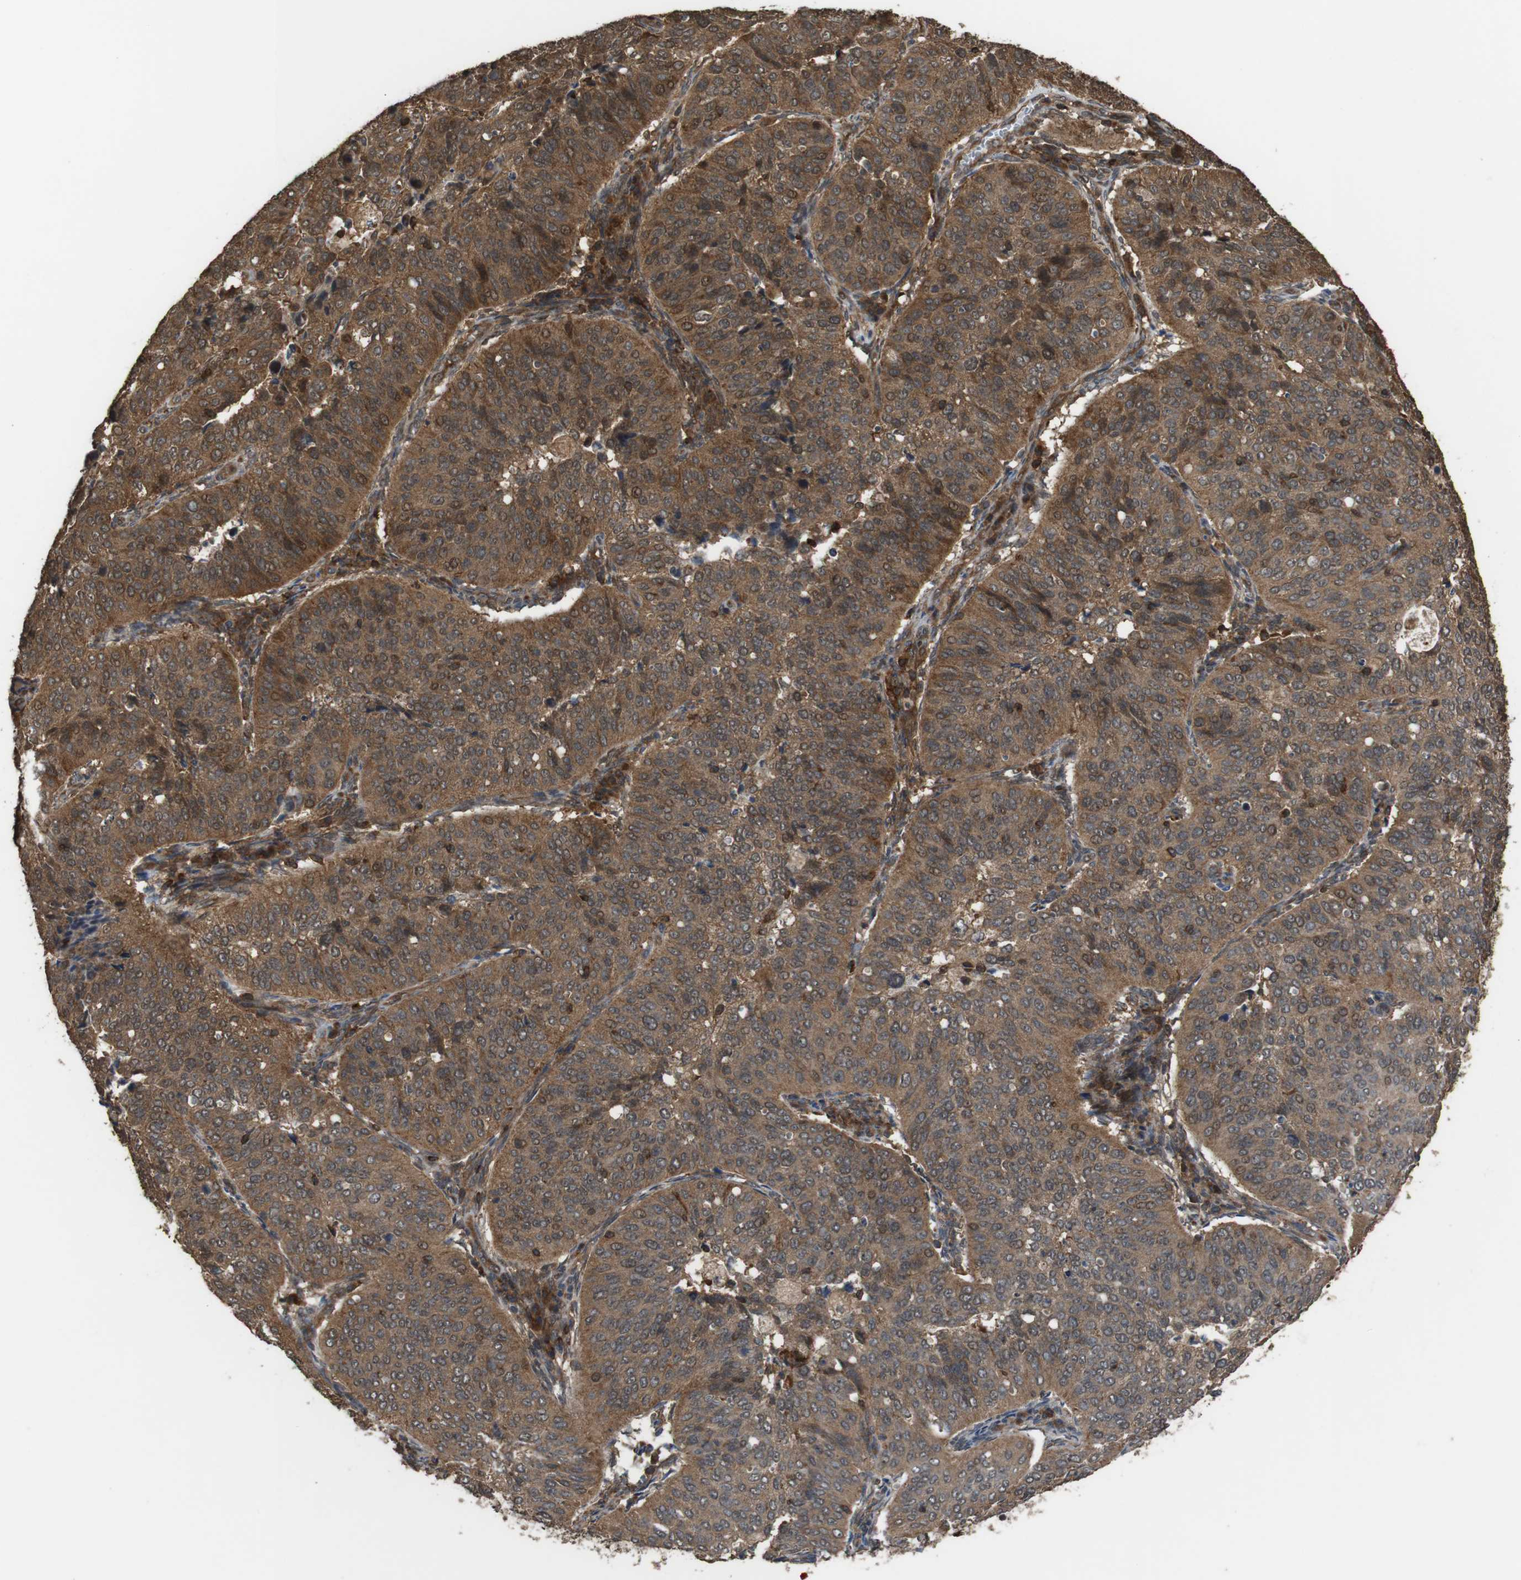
{"staining": {"intensity": "moderate", "quantity": ">75%", "location": "cytoplasmic/membranous"}, "tissue": "cervical cancer", "cell_type": "Tumor cells", "image_type": "cancer", "snomed": [{"axis": "morphology", "description": "Normal tissue, NOS"}, {"axis": "morphology", "description": "Squamous cell carcinoma, NOS"}, {"axis": "topography", "description": "Cervix"}], "caption": "A histopathology image of human cervical squamous cell carcinoma stained for a protein demonstrates moderate cytoplasmic/membranous brown staining in tumor cells.", "gene": "BAG4", "patient": {"sex": "female", "age": 39}}